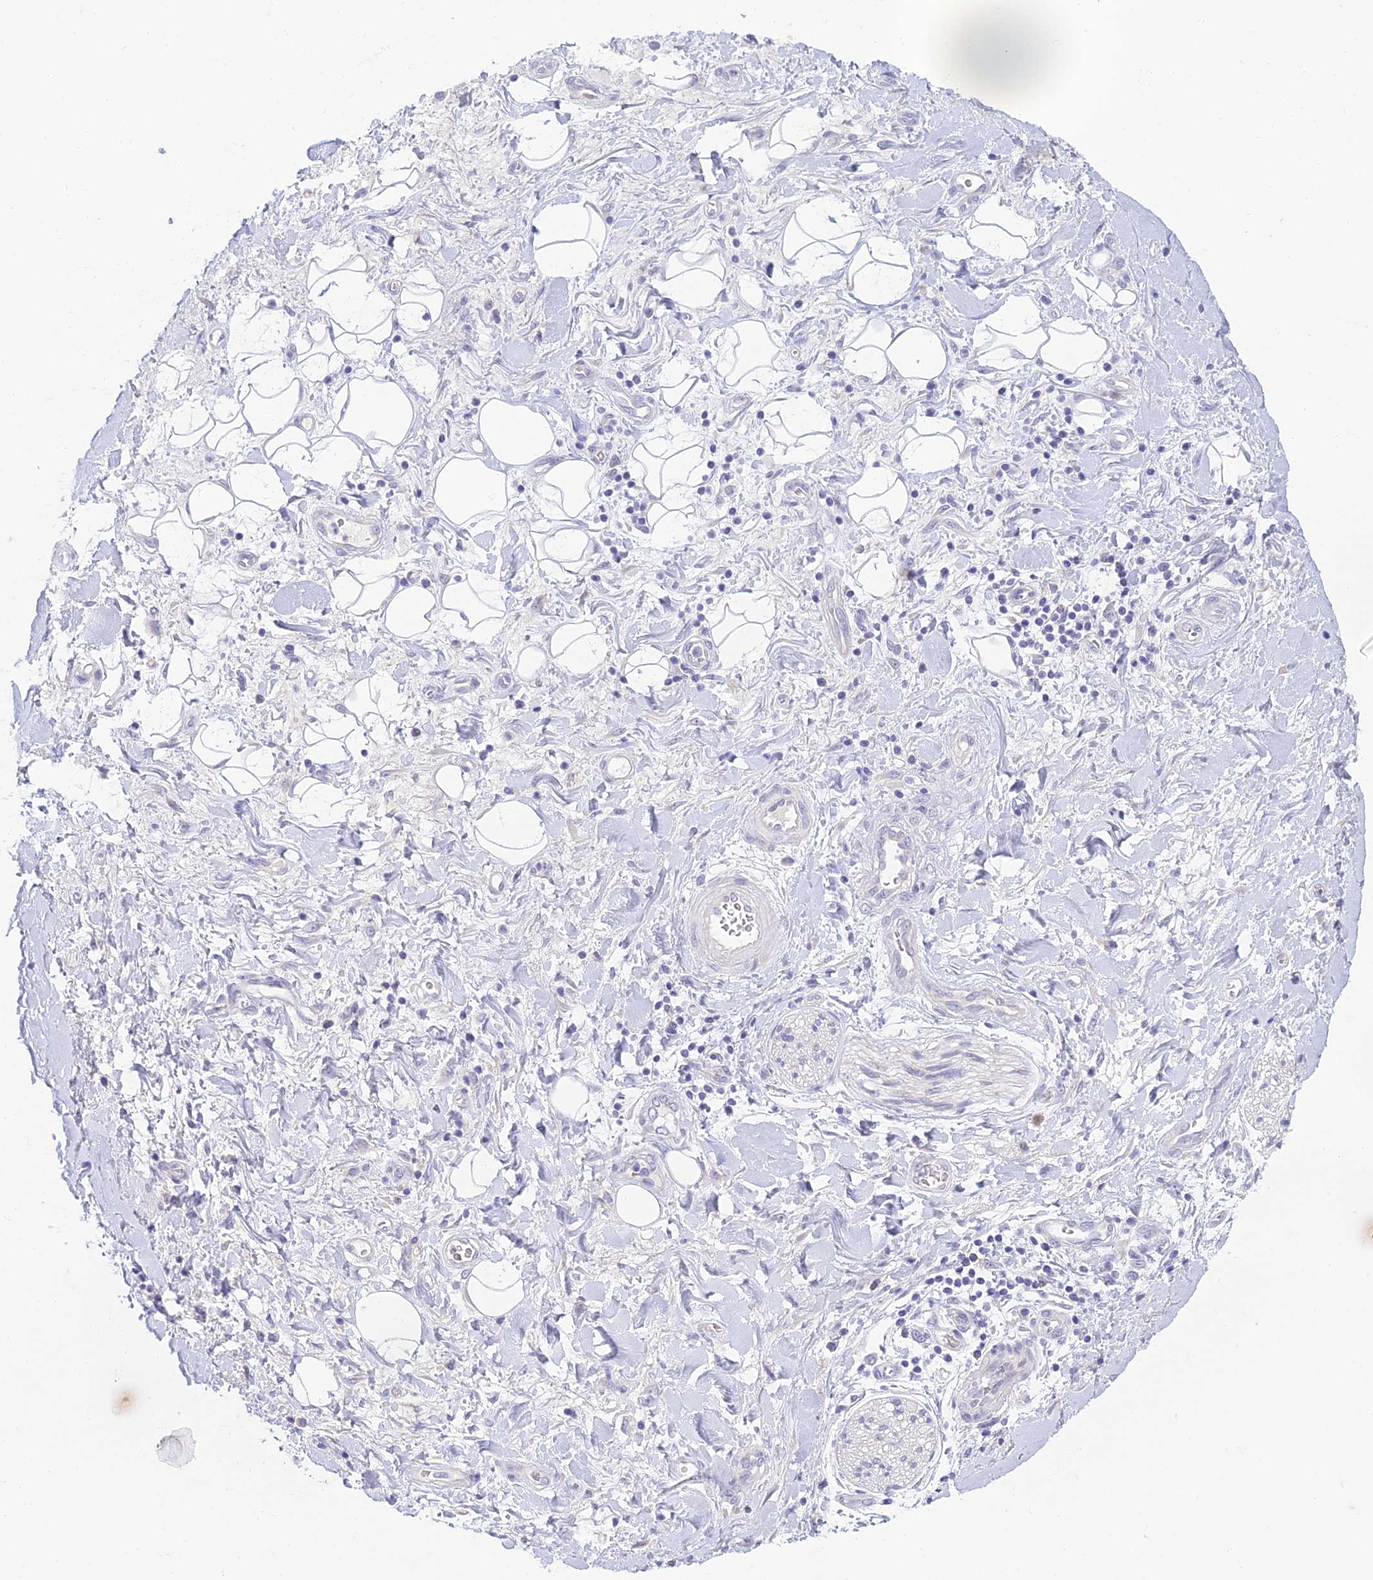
{"staining": {"intensity": "negative", "quantity": "none", "location": "none"}, "tissue": "adipose tissue", "cell_type": "Adipocytes", "image_type": "normal", "snomed": [{"axis": "morphology", "description": "Normal tissue, NOS"}, {"axis": "morphology", "description": "Adenocarcinoma, NOS"}, {"axis": "topography", "description": "Pancreas"}, {"axis": "topography", "description": "Peripheral nerve tissue"}], "caption": "IHC of unremarkable adipose tissue shows no staining in adipocytes. (Brightfield microscopy of DAB (3,3'-diaminobenzidine) immunohistochemistry at high magnification).", "gene": "SLC25A41", "patient": {"sex": "male", "age": 59}}